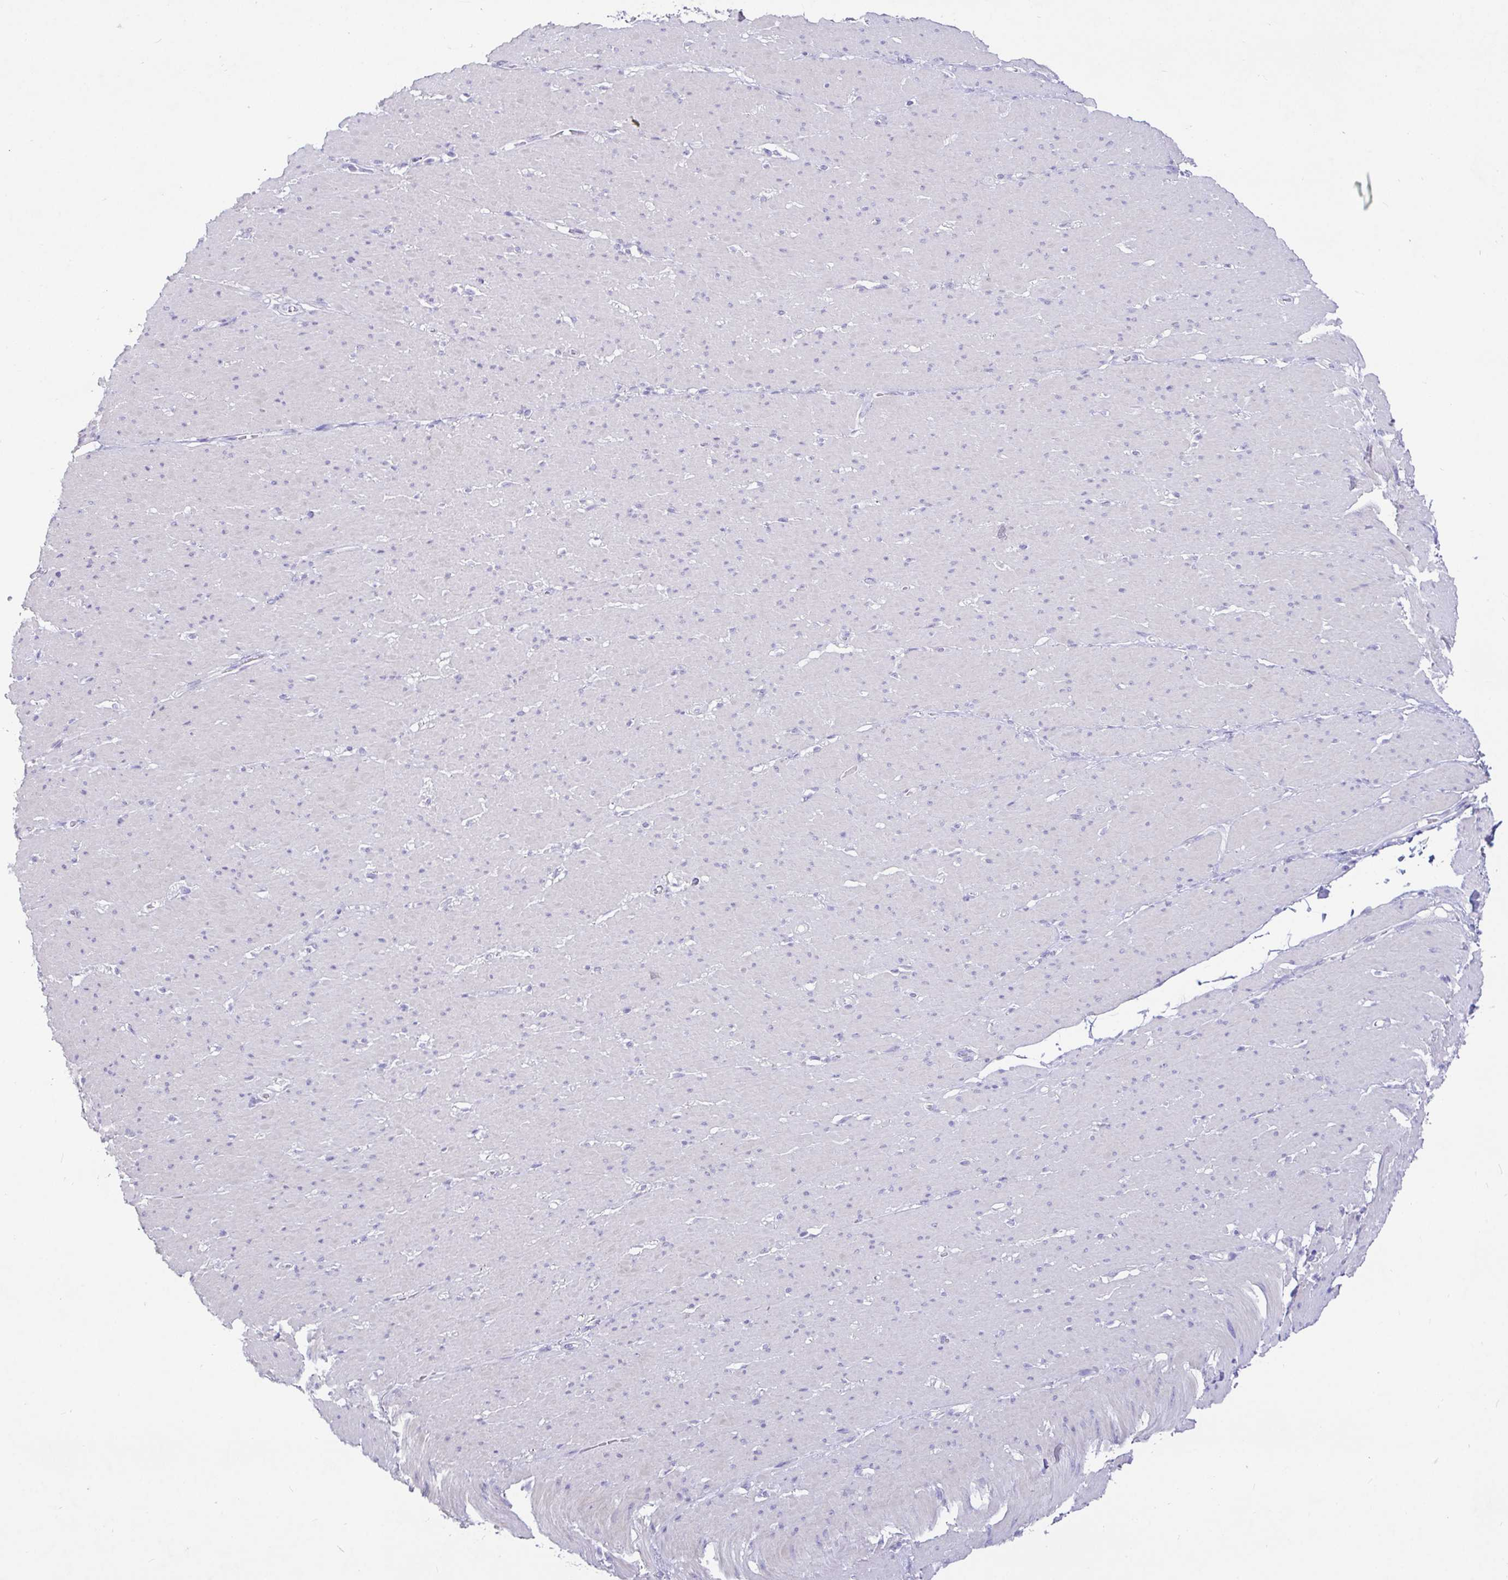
{"staining": {"intensity": "negative", "quantity": "none", "location": "none"}, "tissue": "smooth muscle", "cell_type": "Smooth muscle cells", "image_type": "normal", "snomed": [{"axis": "morphology", "description": "Normal tissue, NOS"}, {"axis": "topography", "description": "Smooth muscle"}, {"axis": "topography", "description": "Rectum"}], "caption": "A high-resolution histopathology image shows IHC staining of unremarkable smooth muscle, which demonstrates no significant positivity in smooth muscle cells. (Stains: DAB immunohistochemistry with hematoxylin counter stain, Microscopy: brightfield microscopy at high magnification).", "gene": "TPTE", "patient": {"sex": "male", "age": 53}}